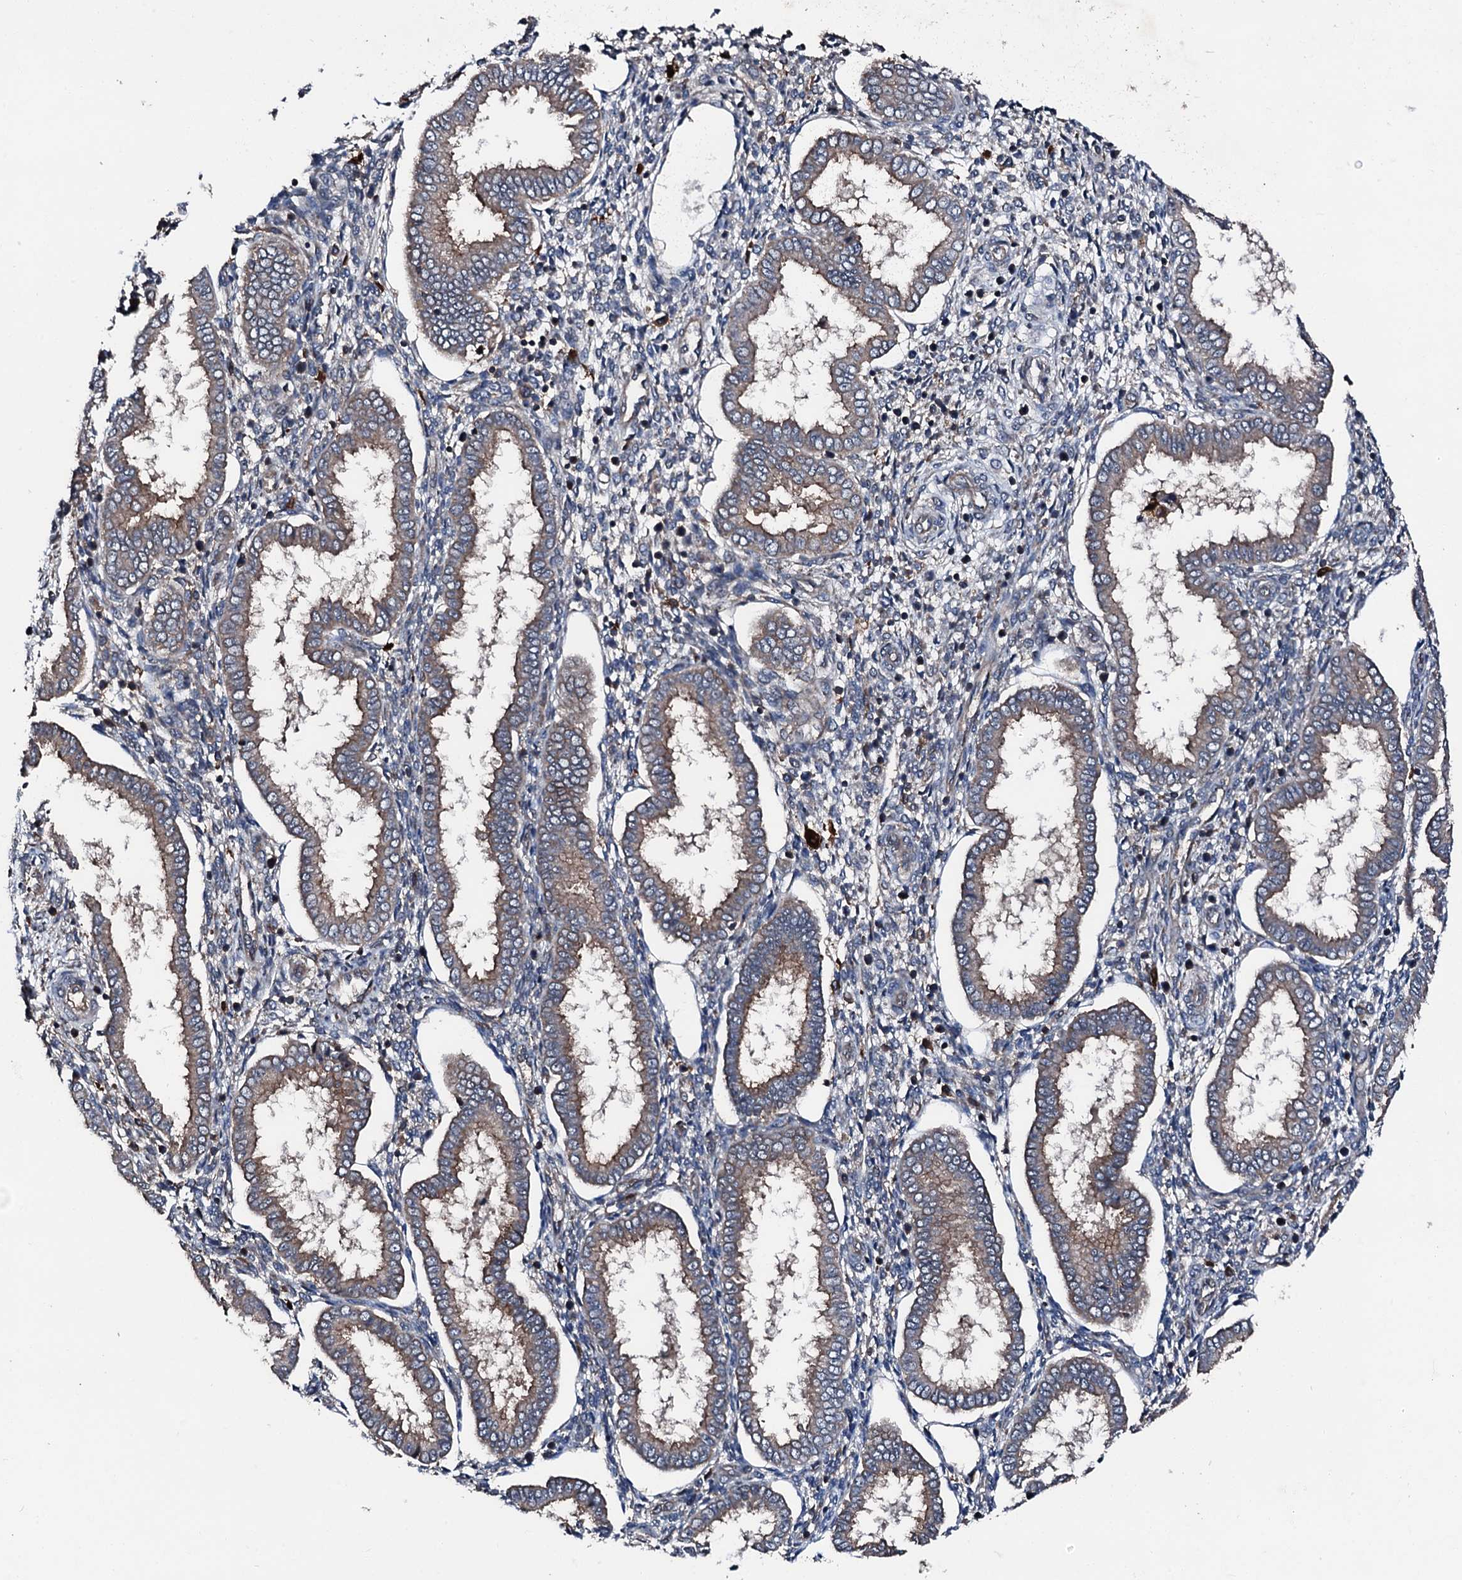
{"staining": {"intensity": "weak", "quantity": "<25%", "location": "cytoplasmic/membranous"}, "tissue": "endometrium", "cell_type": "Cells in endometrial stroma", "image_type": "normal", "snomed": [{"axis": "morphology", "description": "Normal tissue, NOS"}, {"axis": "topography", "description": "Endometrium"}], "caption": "Endometrium was stained to show a protein in brown. There is no significant positivity in cells in endometrial stroma.", "gene": "FGD4", "patient": {"sex": "female", "age": 24}}